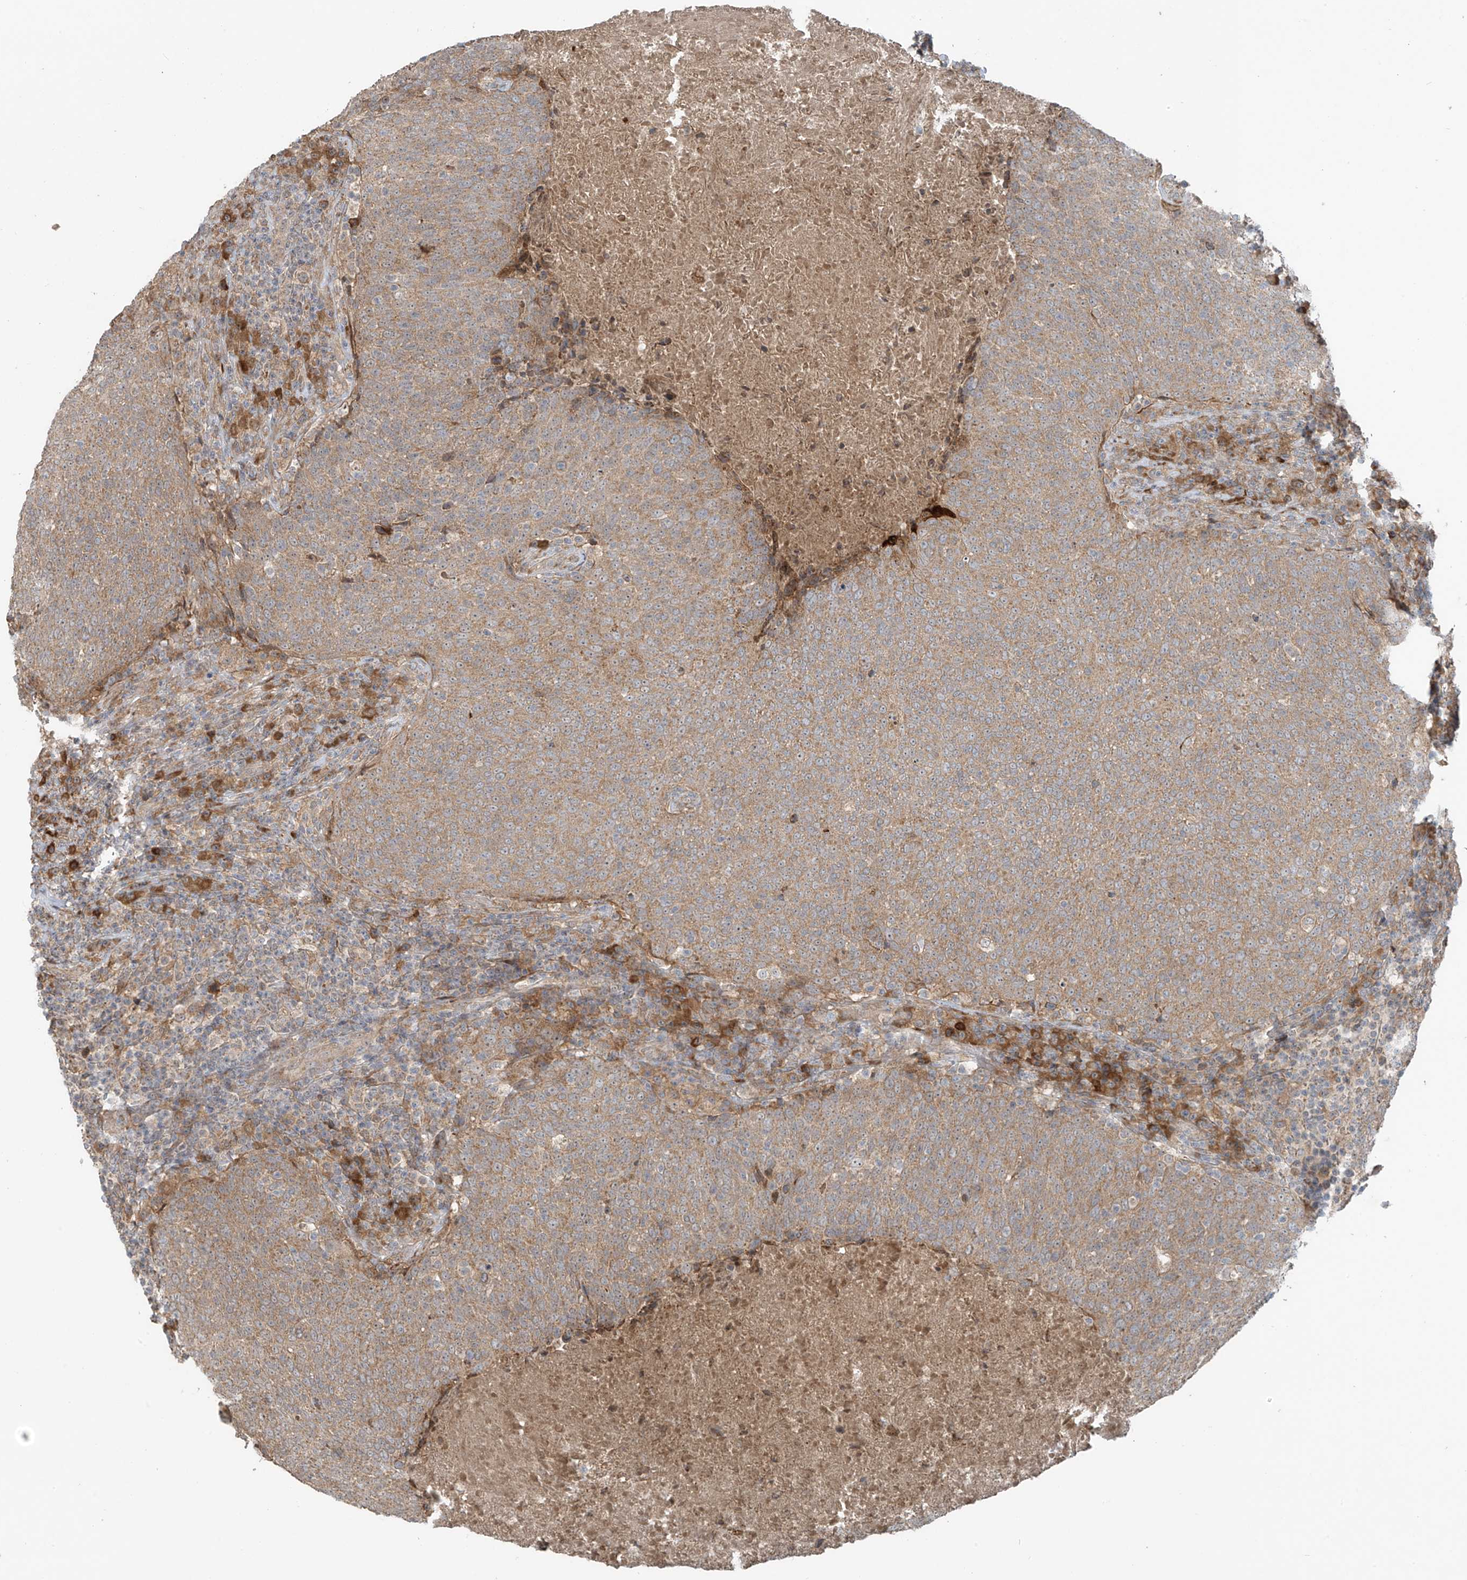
{"staining": {"intensity": "moderate", "quantity": ">75%", "location": "cytoplasmic/membranous"}, "tissue": "head and neck cancer", "cell_type": "Tumor cells", "image_type": "cancer", "snomed": [{"axis": "morphology", "description": "Squamous cell carcinoma, NOS"}, {"axis": "morphology", "description": "Squamous cell carcinoma, metastatic, NOS"}, {"axis": "topography", "description": "Lymph node"}, {"axis": "topography", "description": "Head-Neck"}], "caption": "Human metastatic squamous cell carcinoma (head and neck) stained with a protein marker displays moderate staining in tumor cells.", "gene": "KATNIP", "patient": {"sex": "male", "age": 62}}